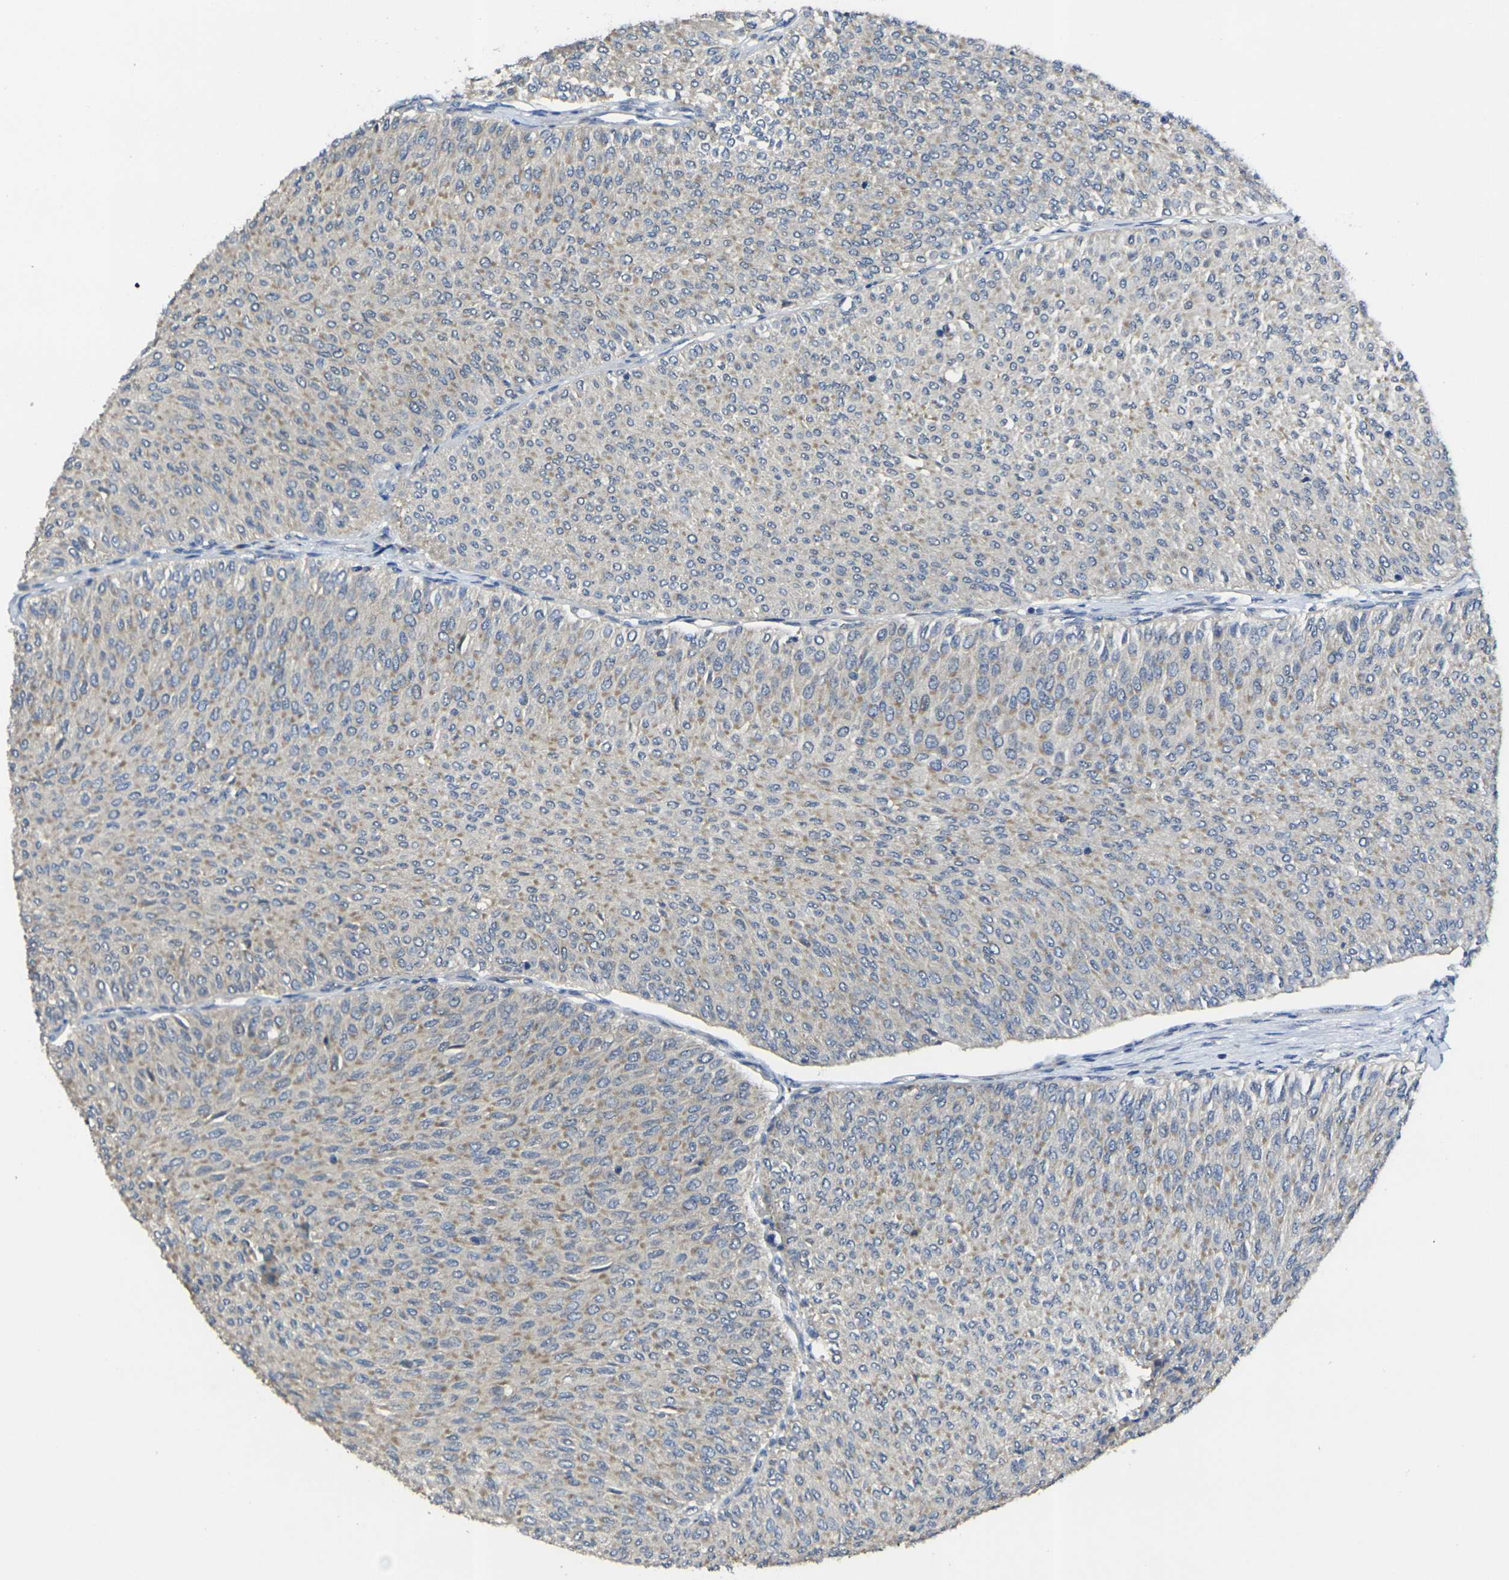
{"staining": {"intensity": "weak", "quantity": ">75%", "location": "cytoplasmic/membranous"}, "tissue": "urothelial cancer", "cell_type": "Tumor cells", "image_type": "cancer", "snomed": [{"axis": "morphology", "description": "Urothelial carcinoma, Low grade"}, {"axis": "topography", "description": "Urinary bladder"}], "caption": "Tumor cells show low levels of weak cytoplasmic/membranous positivity in about >75% of cells in human urothelial cancer.", "gene": "GNA12", "patient": {"sex": "male", "age": 78}}